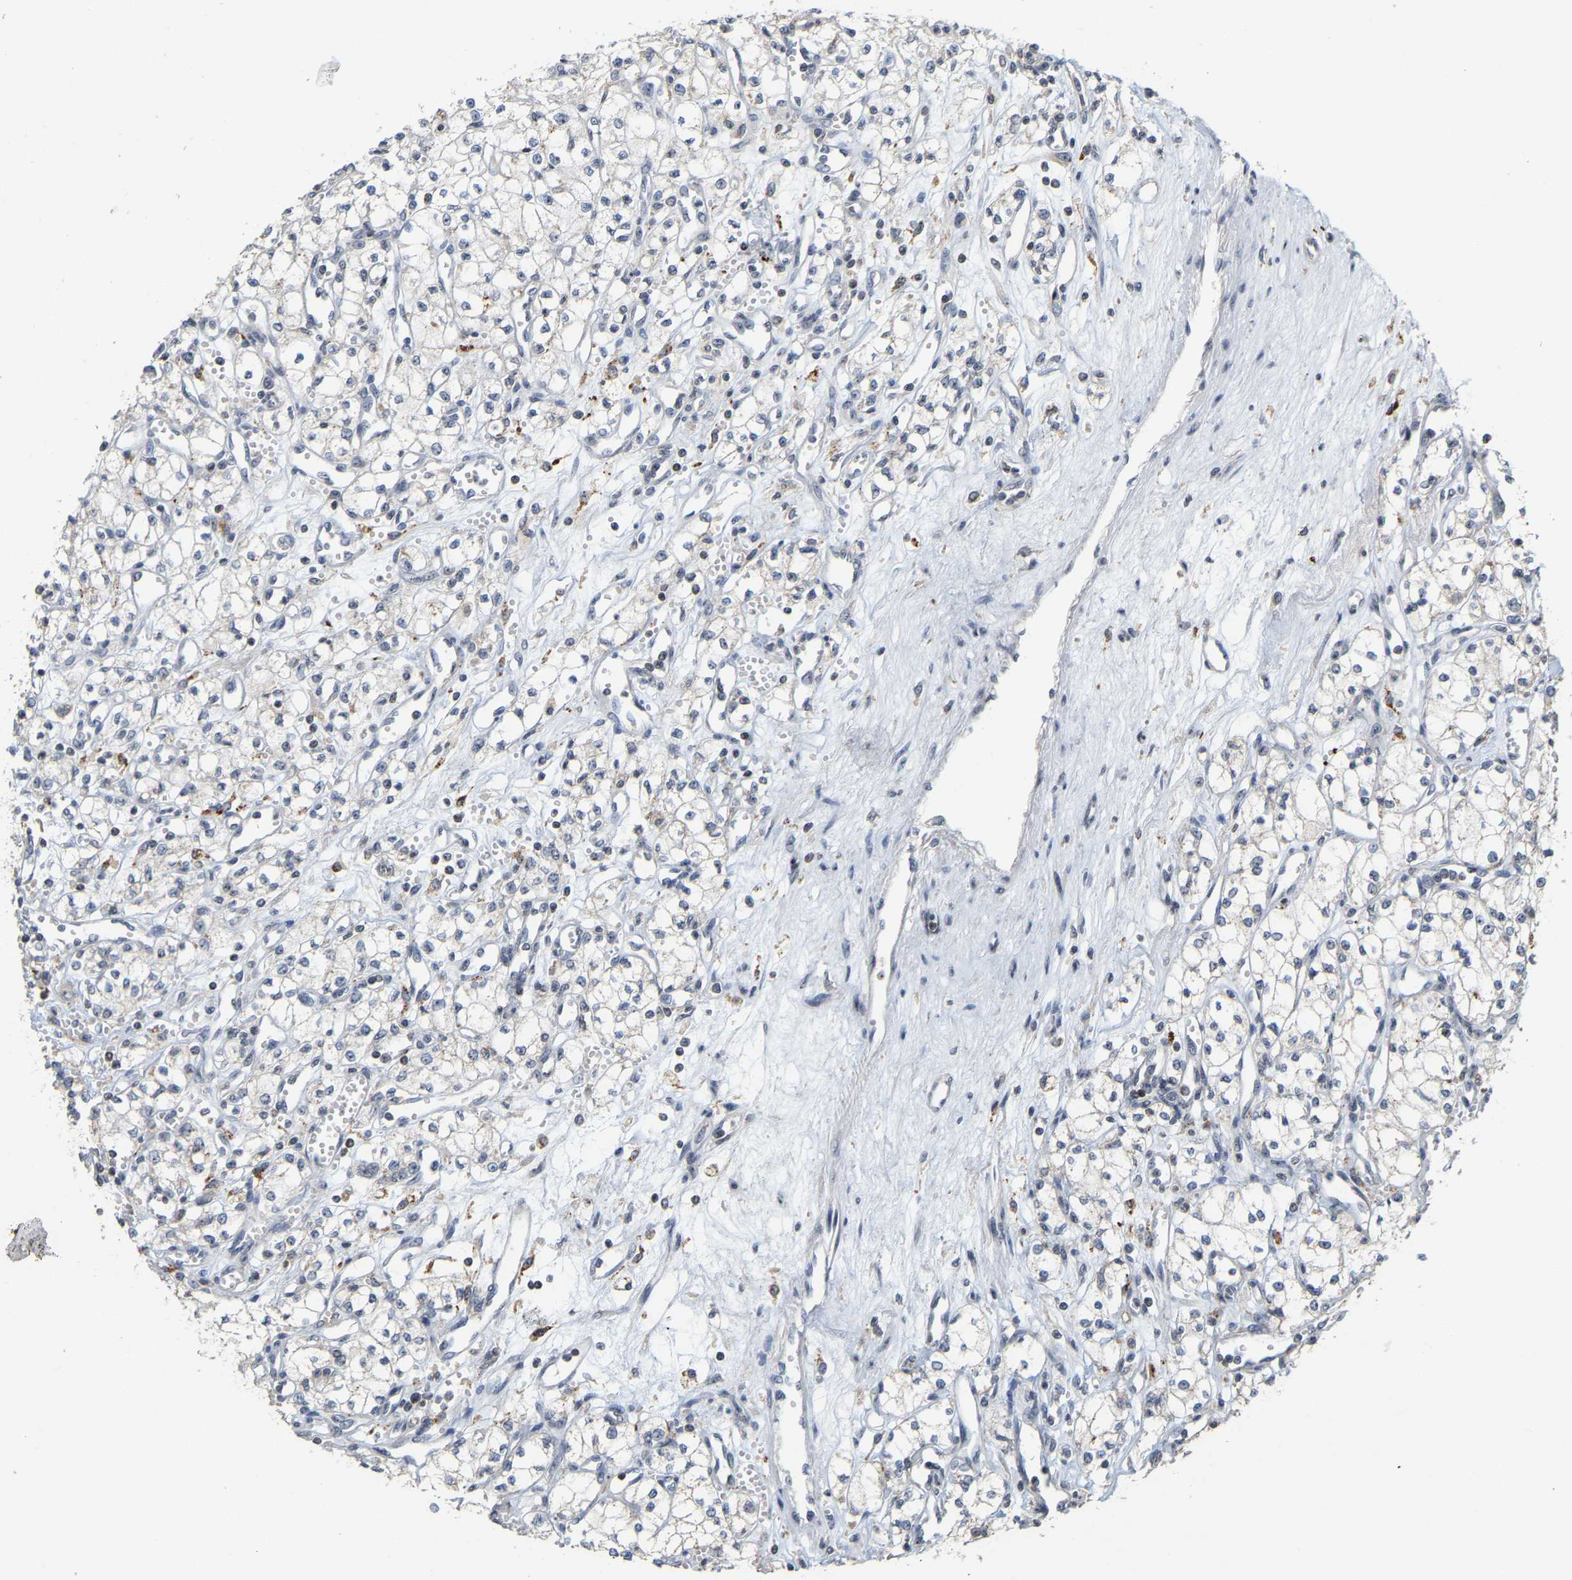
{"staining": {"intensity": "negative", "quantity": "none", "location": "none"}, "tissue": "renal cancer", "cell_type": "Tumor cells", "image_type": "cancer", "snomed": [{"axis": "morphology", "description": "Adenocarcinoma, NOS"}, {"axis": "topography", "description": "Kidney"}], "caption": "IHC photomicrograph of neoplastic tissue: adenocarcinoma (renal) stained with DAB reveals no significant protein expression in tumor cells.", "gene": "NOP58", "patient": {"sex": "male", "age": 59}}